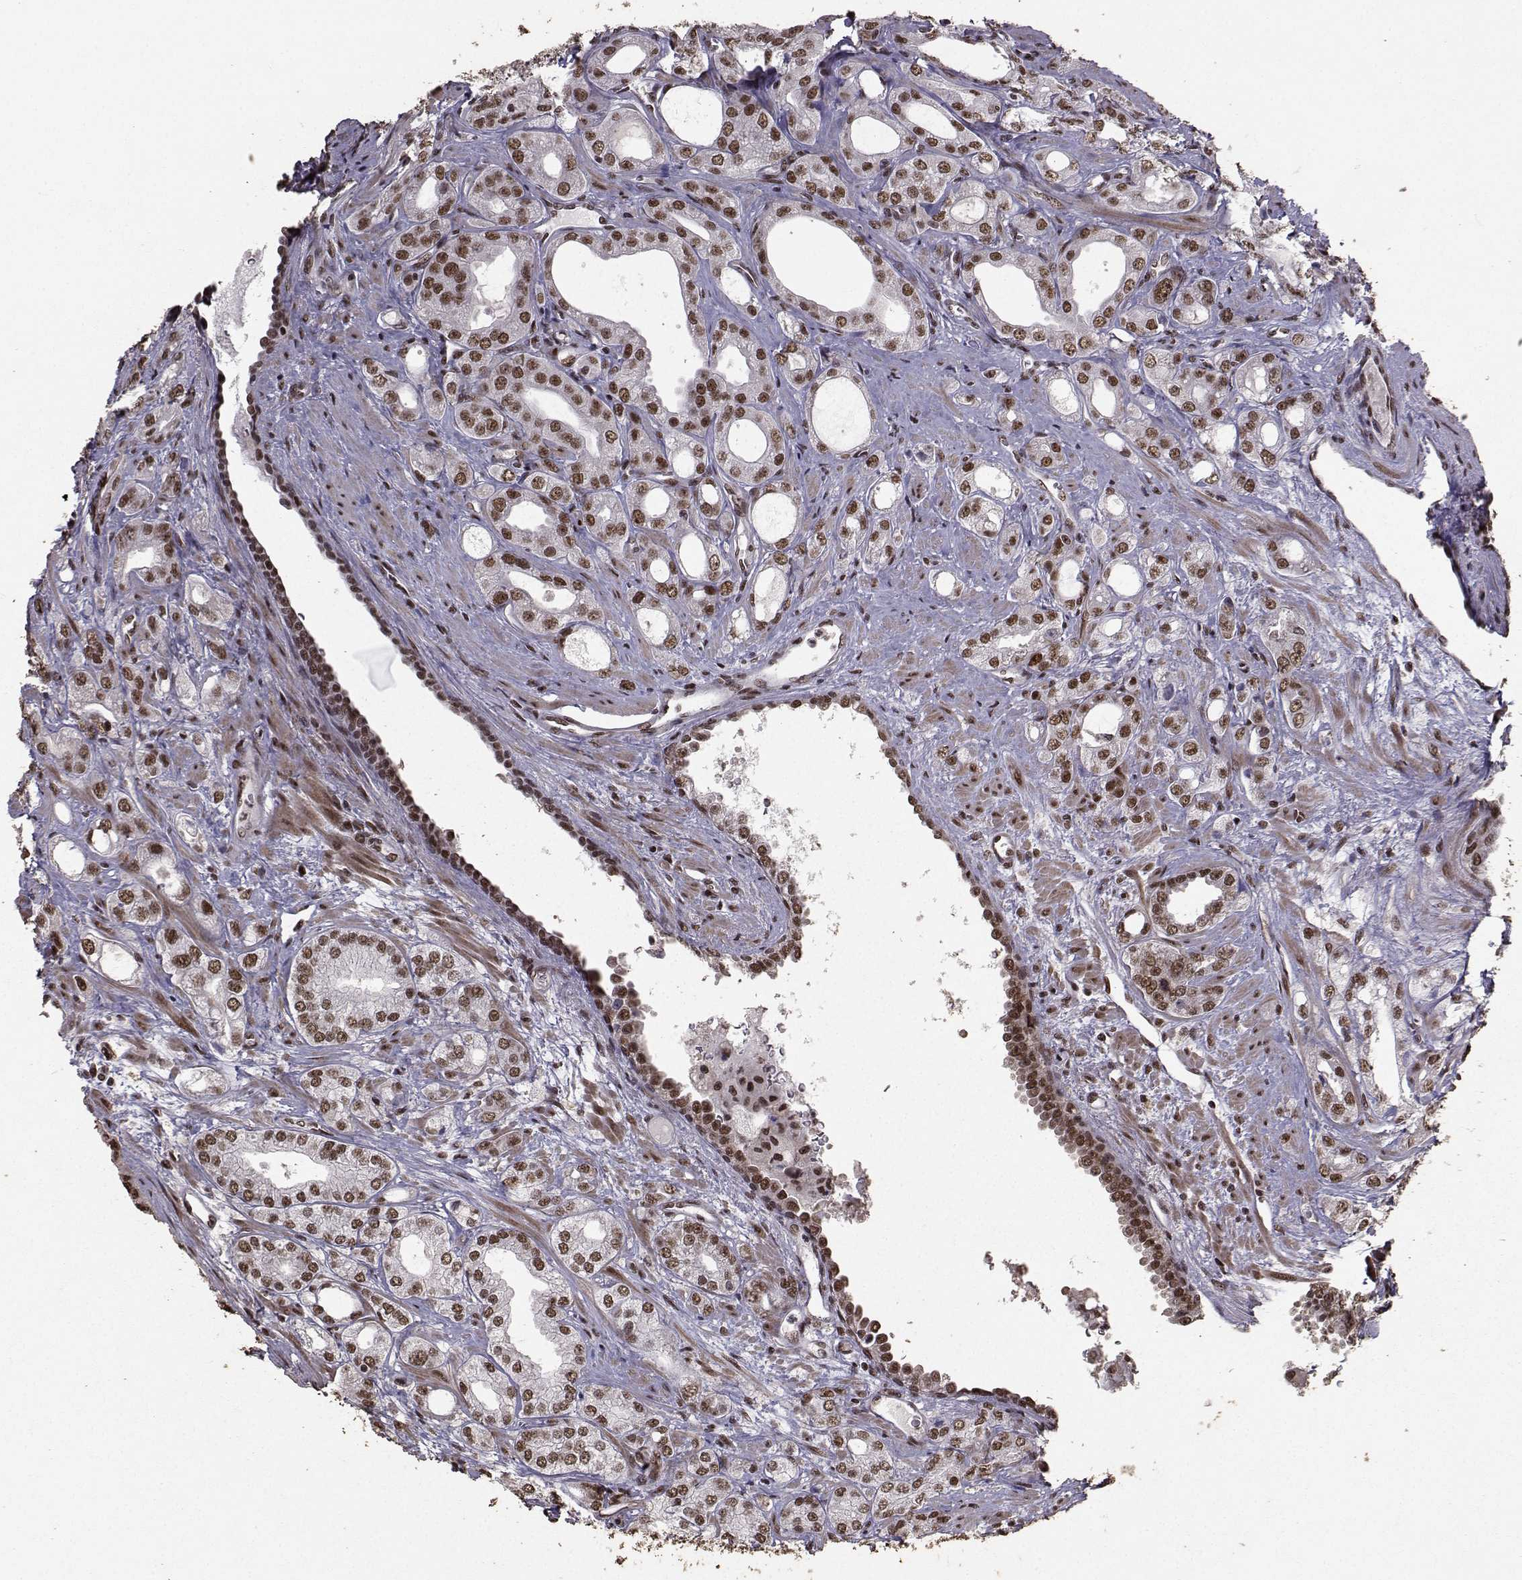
{"staining": {"intensity": "strong", "quantity": ">75%", "location": "nuclear"}, "tissue": "prostate cancer", "cell_type": "Tumor cells", "image_type": "cancer", "snomed": [{"axis": "morphology", "description": "Adenocarcinoma, NOS"}, {"axis": "morphology", "description": "Adenocarcinoma, High grade"}, {"axis": "topography", "description": "Prostate"}], "caption": "Prostate cancer stained with DAB immunohistochemistry displays high levels of strong nuclear positivity in approximately >75% of tumor cells.", "gene": "SF1", "patient": {"sex": "male", "age": 70}}